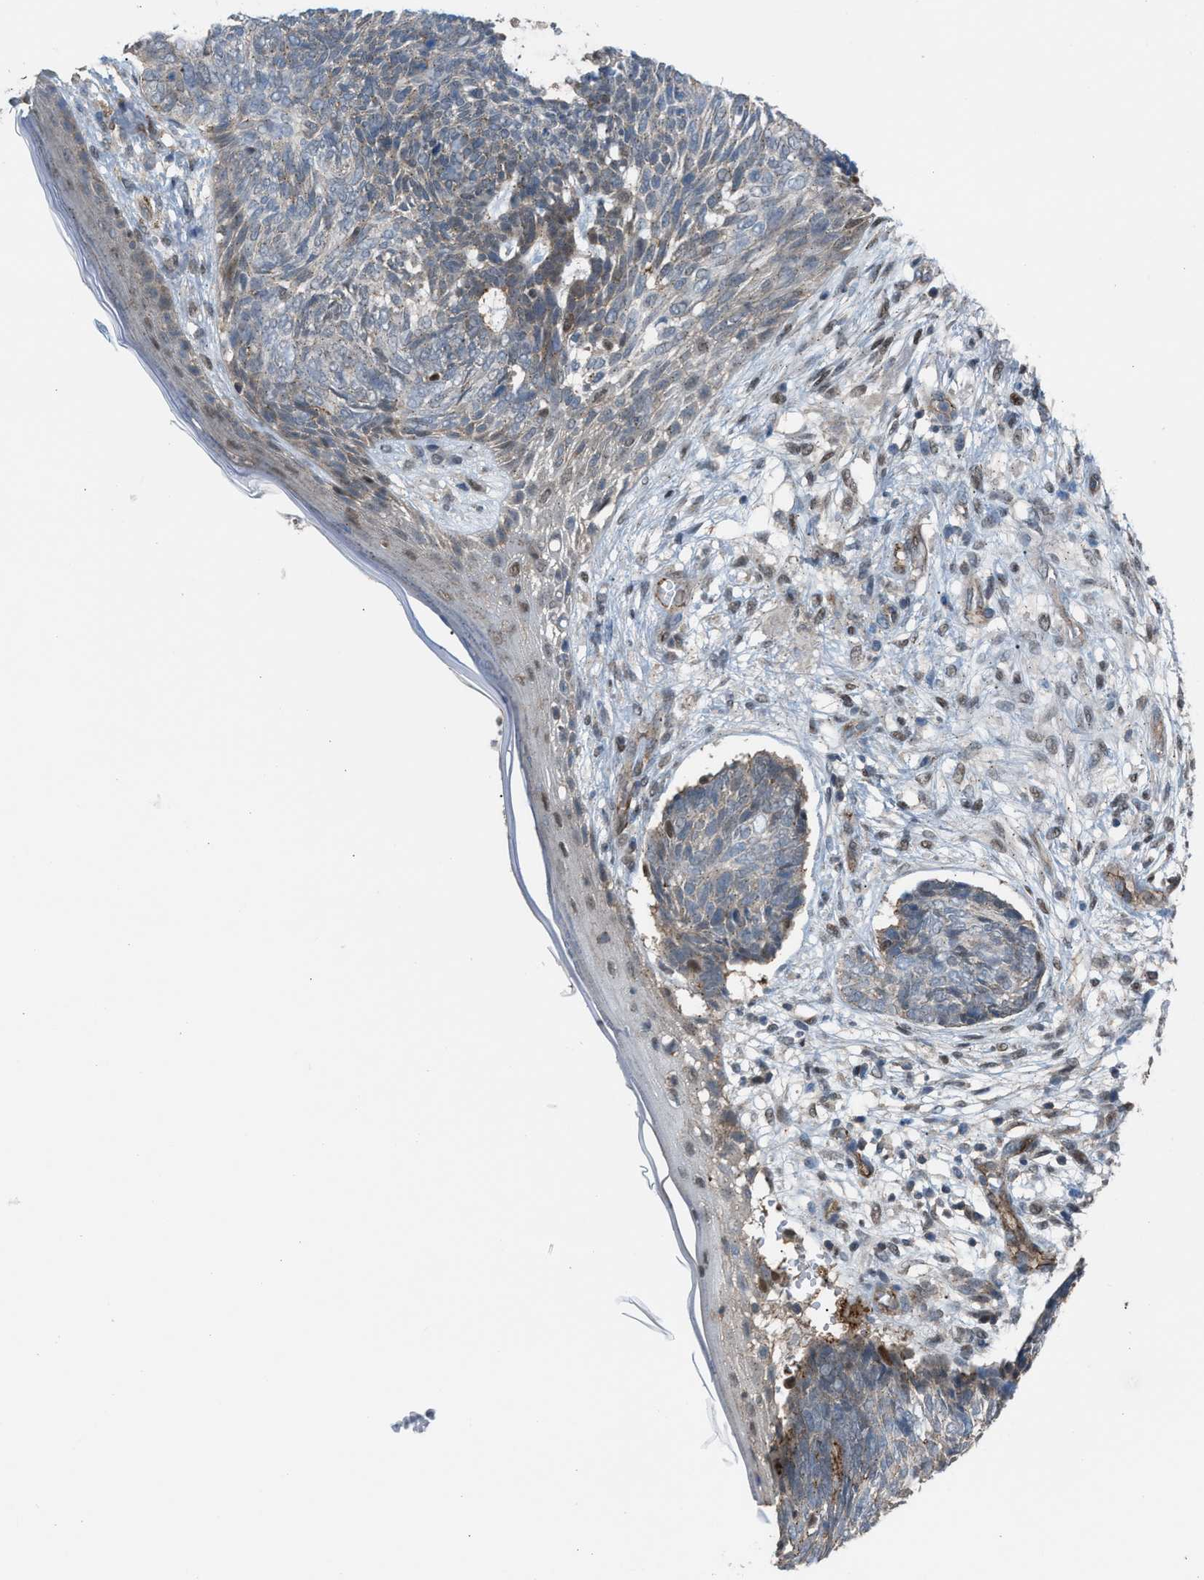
{"staining": {"intensity": "weak", "quantity": "<25%", "location": "cytoplasmic/membranous"}, "tissue": "skin cancer", "cell_type": "Tumor cells", "image_type": "cancer", "snomed": [{"axis": "morphology", "description": "Basal cell carcinoma"}, {"axis": "topography", "description": "Skin"}], "caption": "The micrograph demonstrates no staining of tumor cells in basal cell carcinoma (skin).", "gene": "CRTC1", "patient": {"sex": "female", "age": 84}}